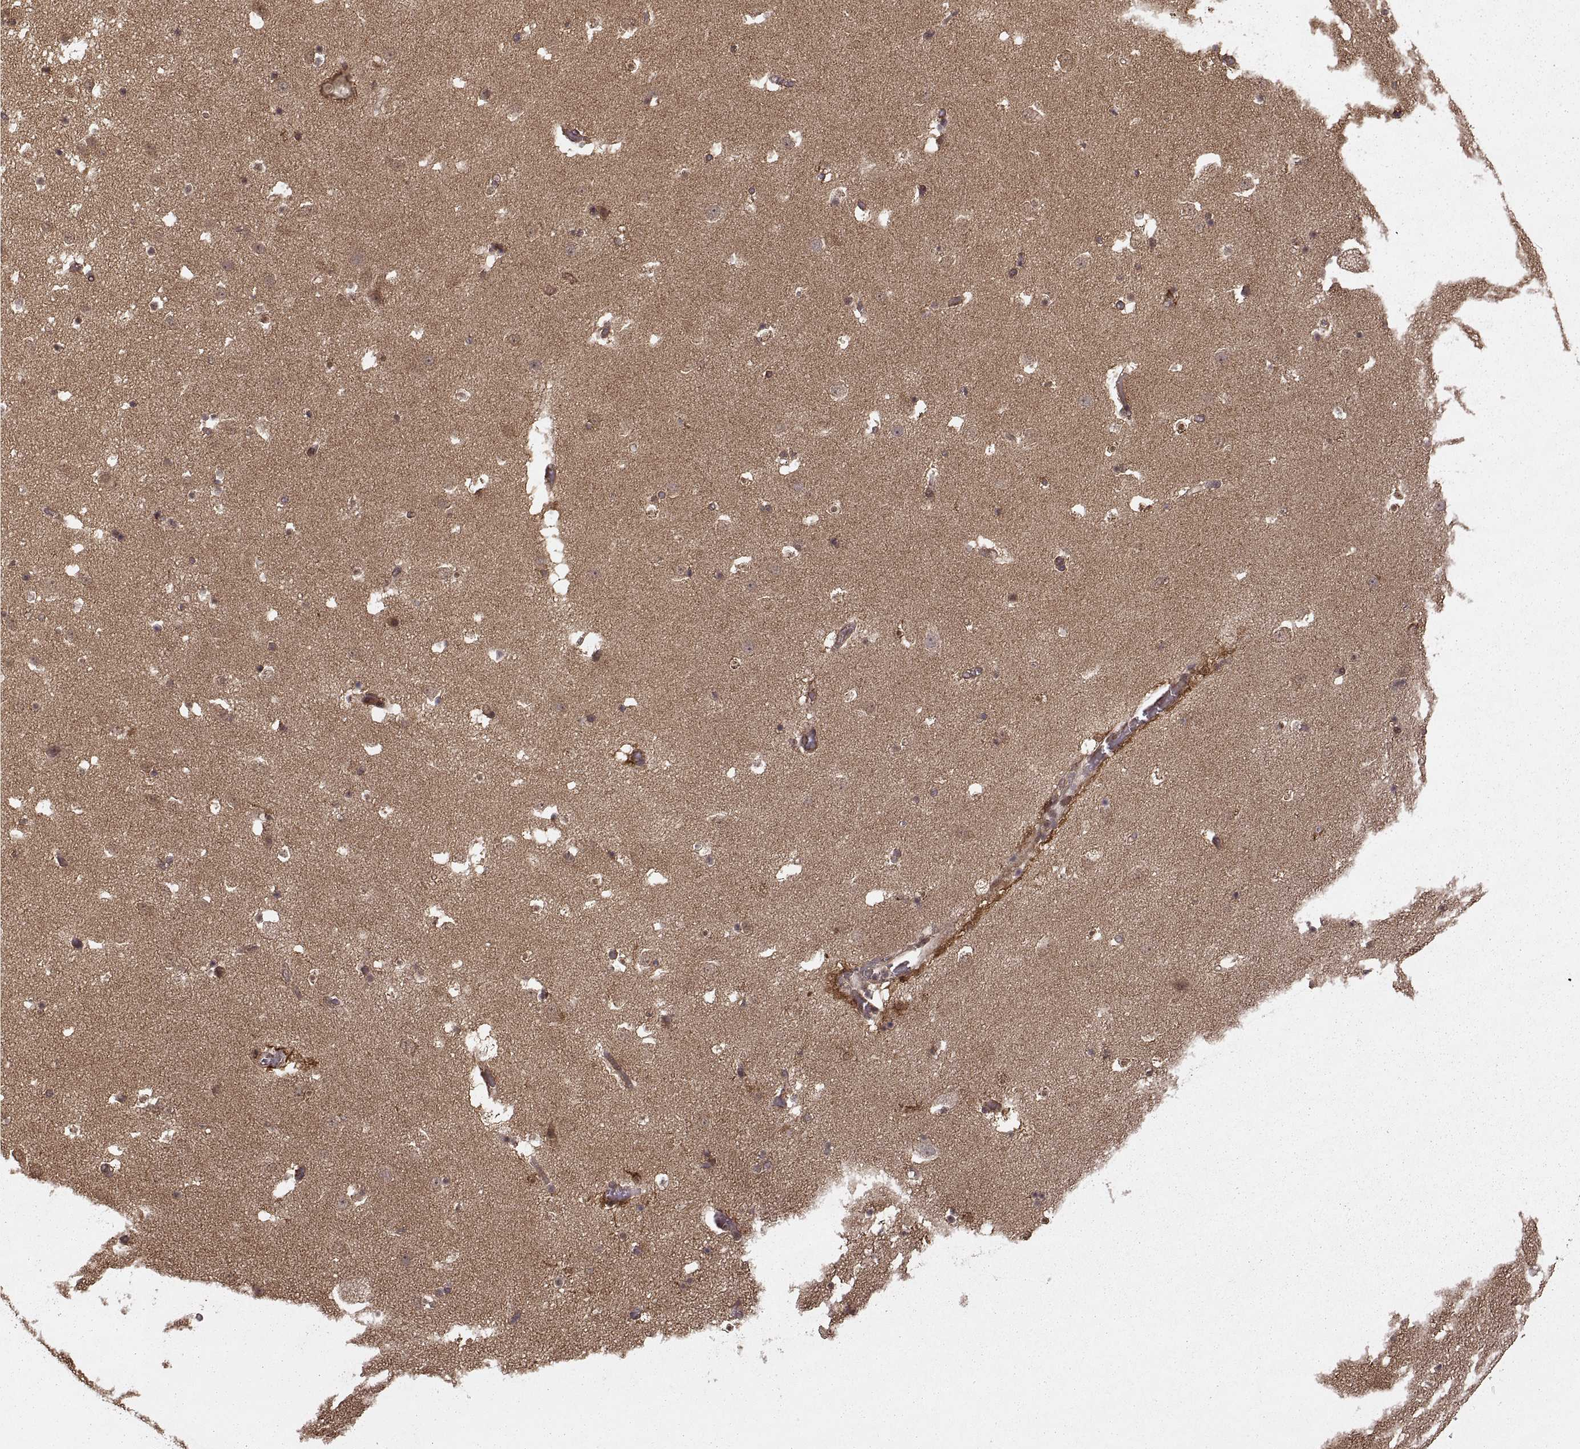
{"staining": {"intensity": "moderate", "quantity": "<25%", "location": "cytoplasmic/membranous,nuclear"}, "tissue": "caudate", "cell_type": "Glial cells", "image_type": "normal", "snomed": [{"axis": "morphology", "description": "Normal tissue, NOS"}, {"axis": "topography", "description": "Lateral ventricle wall"}], "caption": "About <25% of glial cells in benign human caudate reveal moderate cytoplasmic/membranous,nuclear protein staining as visualized by brown immunohistochemical staining.", "gene": "DEDD", "patient": {"sex": "female", "age": 42}}